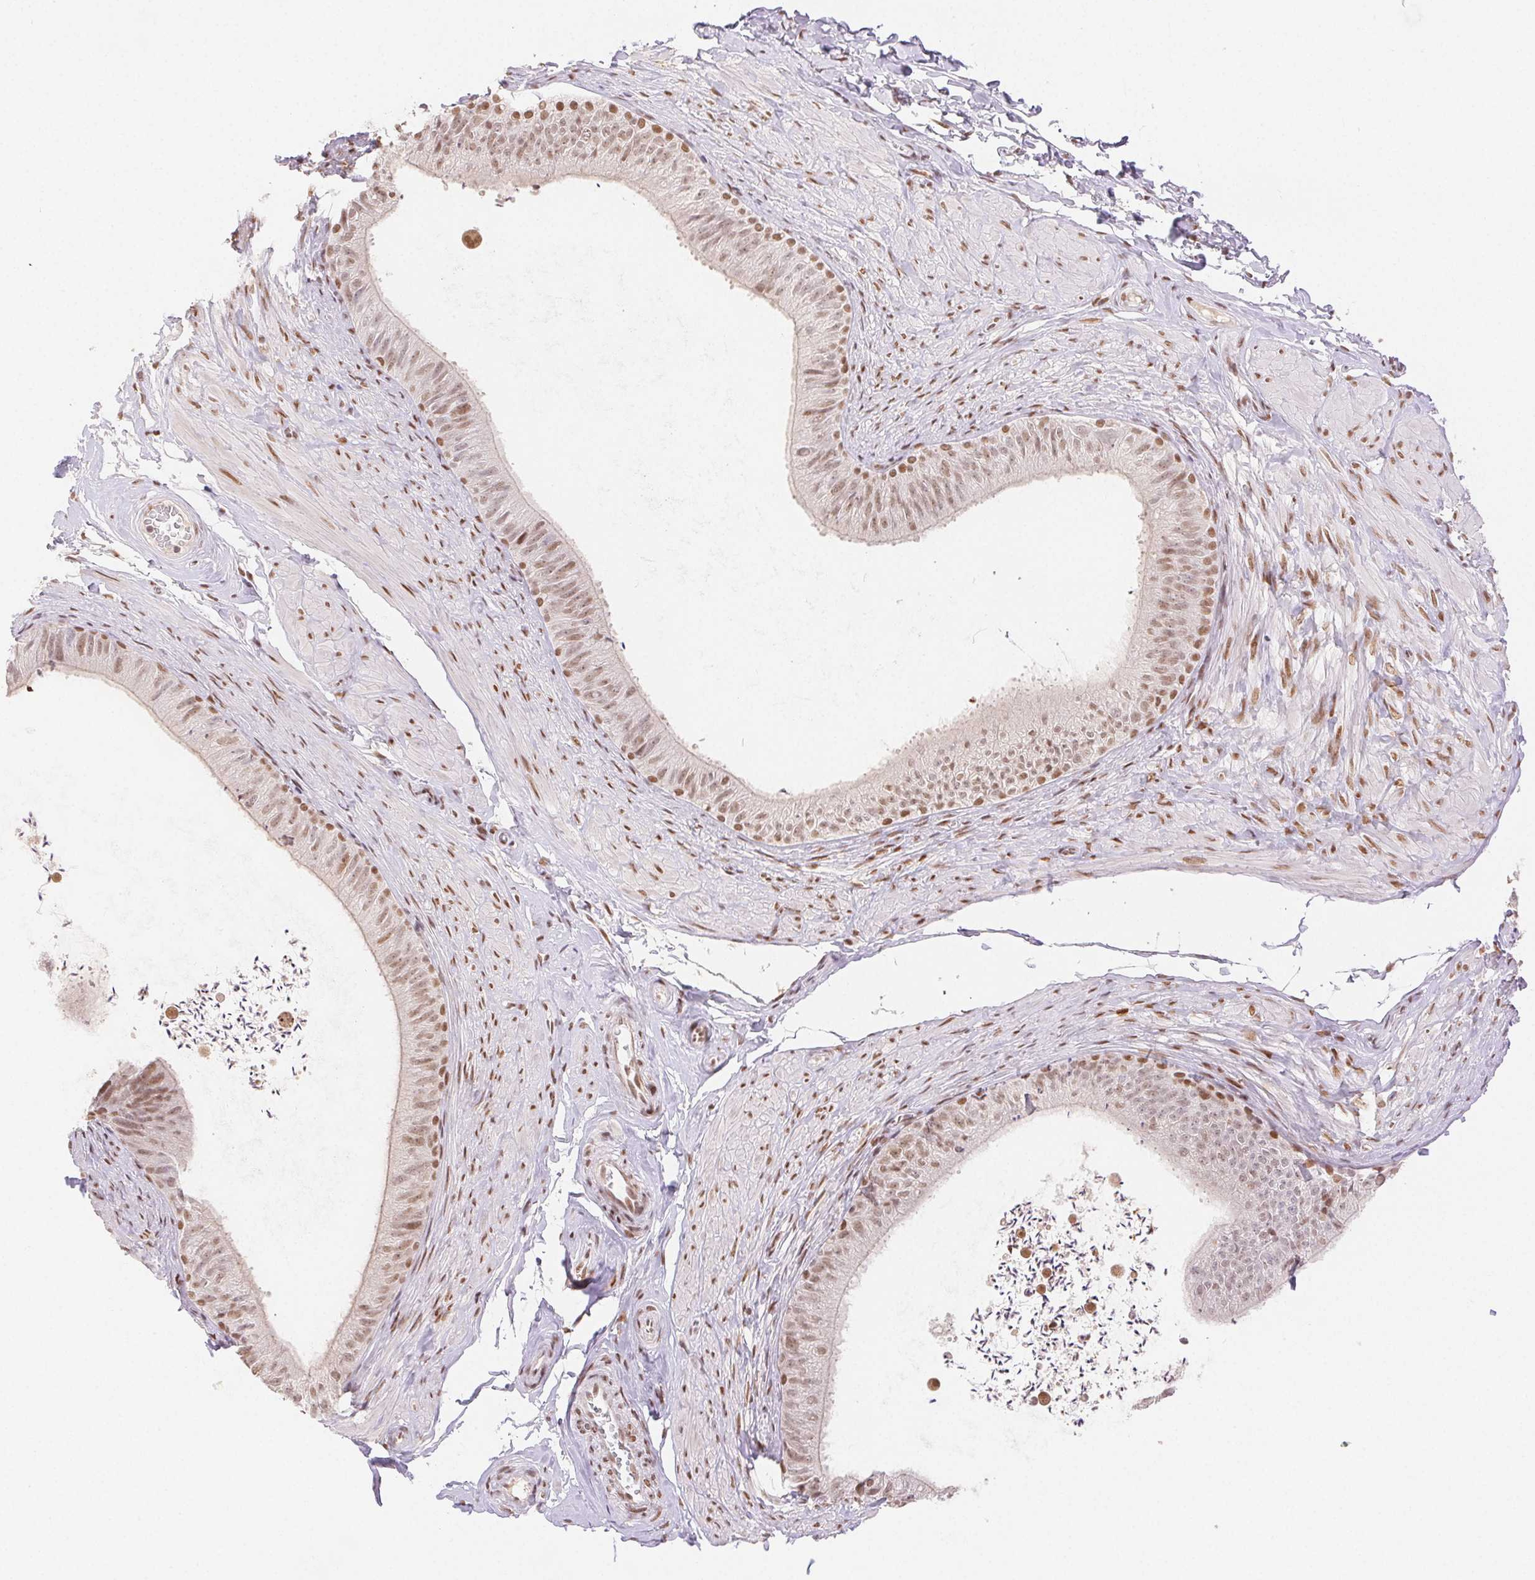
{"staining": {"intensity": "moderate", "quantity": ">75%", "location": "nuclear"}, "tissue": "epididymis", "cell_type": "Glandular cells", "image_type": "normal", "snomed": [{"axis": "morphology", "description": "Normal tissue, NOS"}, {"axis": "topography", "description": "Epididymis, spermatic cord, NOS"}, {"axis": "topography", "description": "Epididymis"}, {"axis": "topography", "description": "Peripheral nerve tissue"}], "caption": "IHC histopathology image of unremarkable human epididymis stained for a protein (brown), which exhibits medium levels of moderate nuclear staining in about >75% of glandular cells.", "gene": "H2AZ1", "patient": {"sex": "male", "age": 29}}